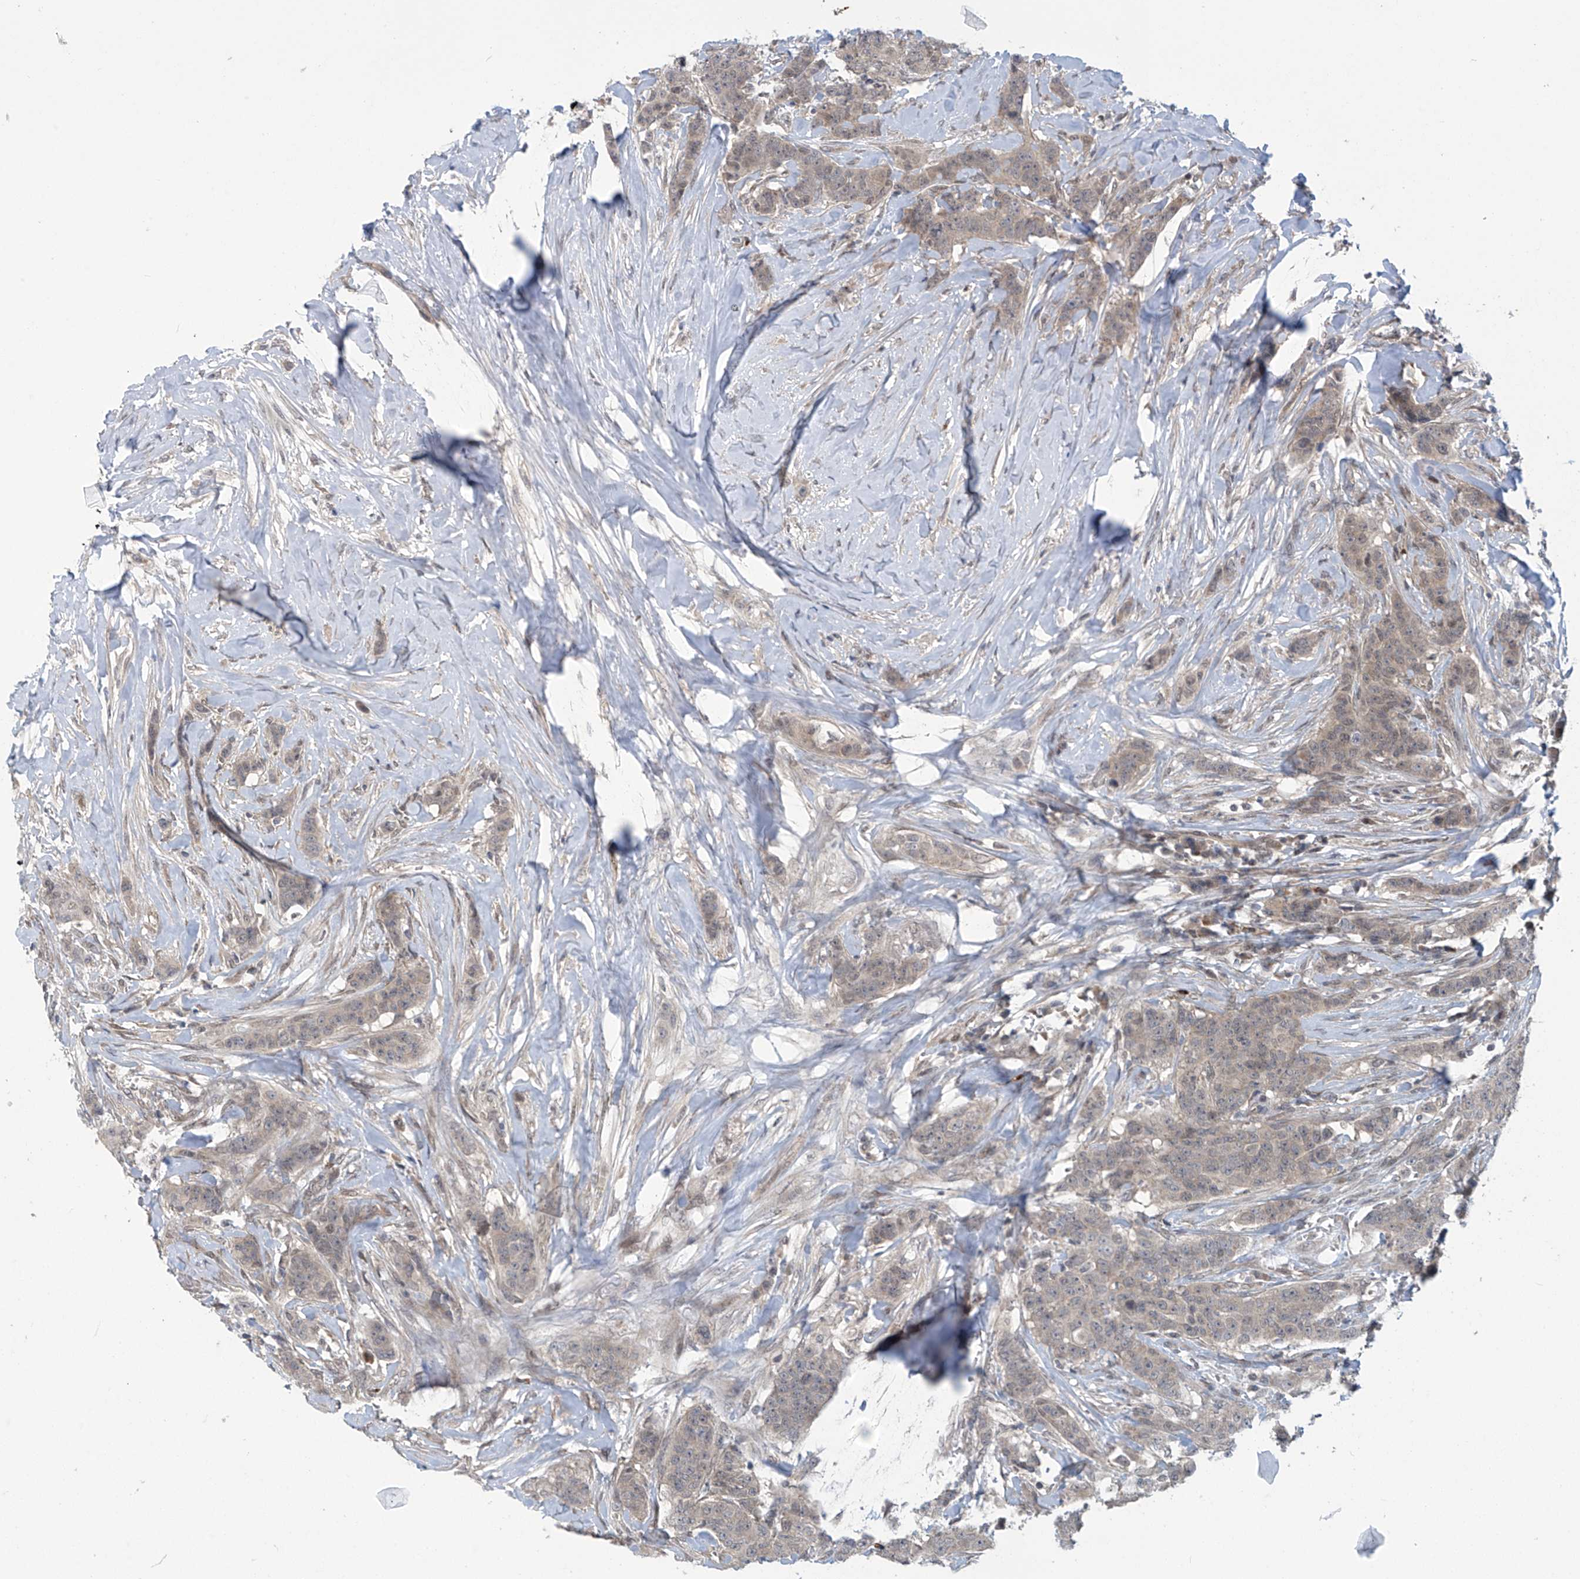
{"staining": {"intensity": "weak", "quantity": "25%-75%", "location": "cytoplasmic/membranous"}, "tissue": "breast cancer", "cell_type": "Tumor cells", "image_type": "cancer", "snomed": [{"axis": "morphology", "description": "Duct carcinoma"}, {"axis": "topography", "description": "Breast"}], "caption": "Immunohistochemical staining of human breast cancer demonstrates low levels of weak cytoplasmic/membranous expression in about 25%-75% of tumor cells. (IHC, brightfield microscopy, high magnification).", "gene": "ABHD13", "patient": {"sex": "female", "age": 40}}